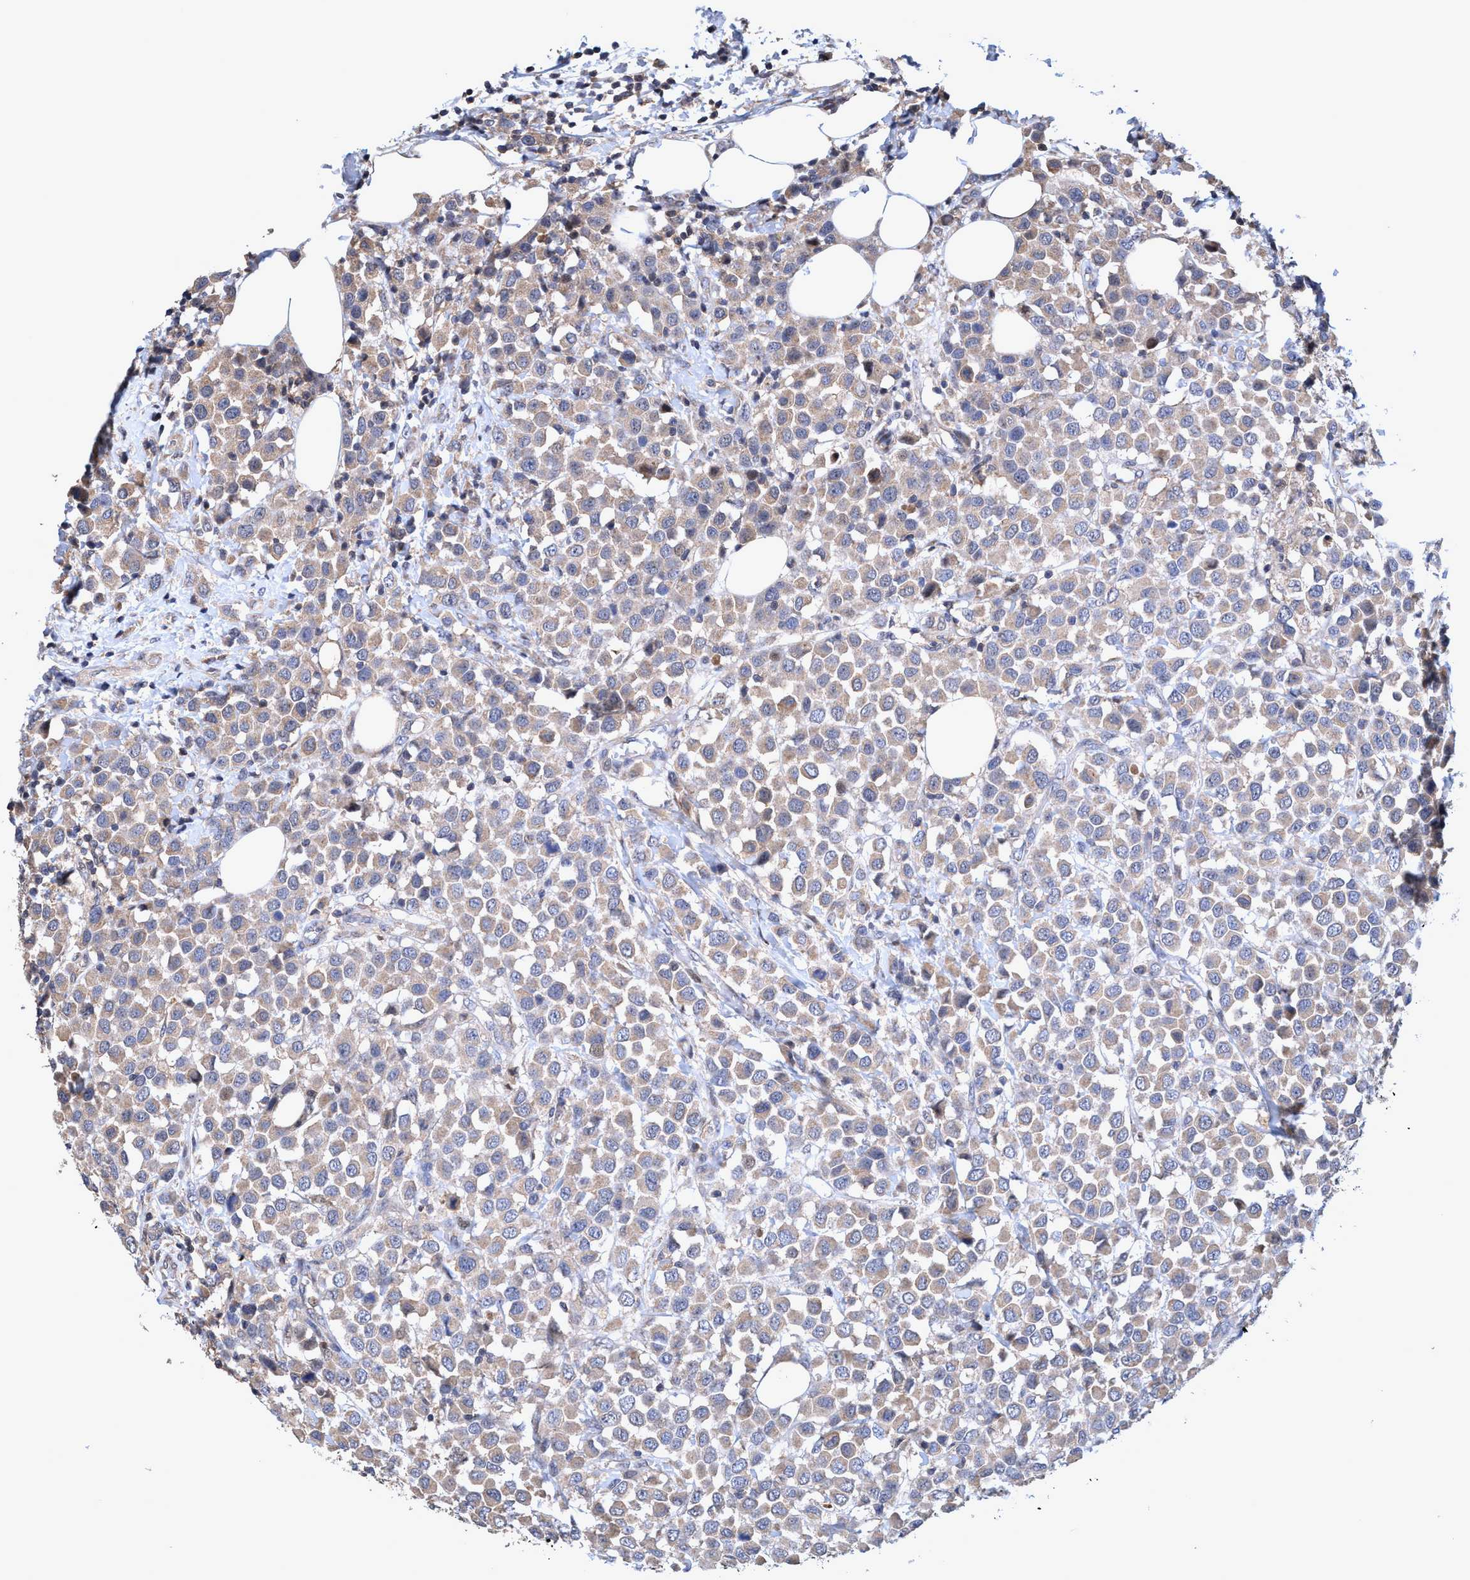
{"staining": {"intensity": "weak", "quantity": ">75%", "location": "cytoplasmic/membranous"}, "tissue": "breast cancer", "cell_type": "Tumor cells", "image_type": "cancer", "snomed": [{"axis": "morphology", "description": "Duct carcinoma"}, {"axis": "topography", "description": "Breast"}], "caption": "A micrograph of human infiltrating ductal carcinoma (breast) stained for a protein shows weak cytoplasmic/membranous brown staining in tumor cells.", "gene": "ZNF677", "patient": {"sex": "female", "age": 61}}